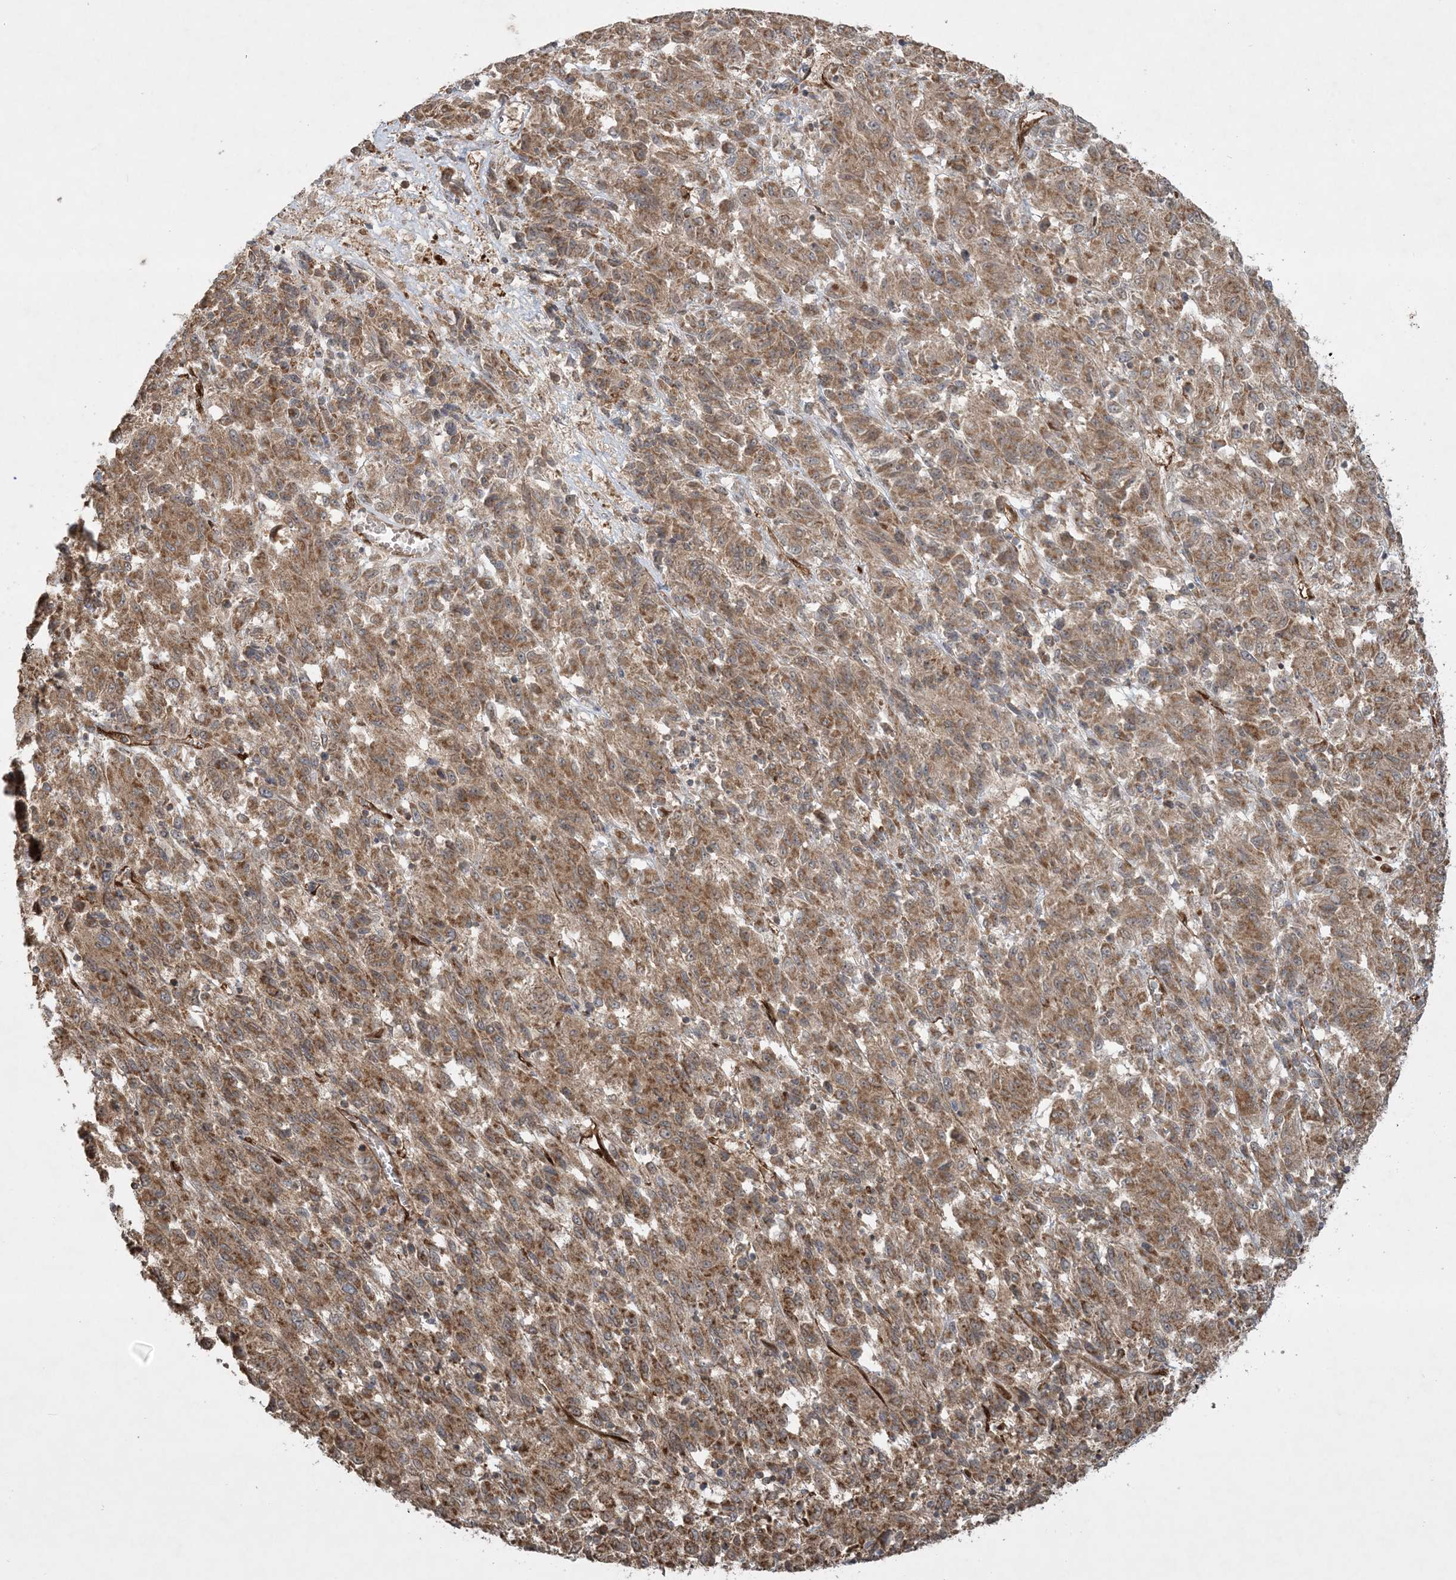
{"staining": {"intensity": "moderate", "quantity": ">75%", "location": "cytoplasmic/membranous"}, "tissue": "melanoma", "cell_type": "Tumor cells", "image_type": "cancer", "snomed": [{"axis": "morphology", "description": "Malignant melanoma, Metastatic site"}, {"axis": "topography", "description": "Lung"}], "caption": "IHC of human melanoma shows medium levels of moderate cytoplasmic/membranous staining in approximately >75% of tumor cells.", "gene": "PPM1F", "patient": {"sex": "male", "age": 64}}